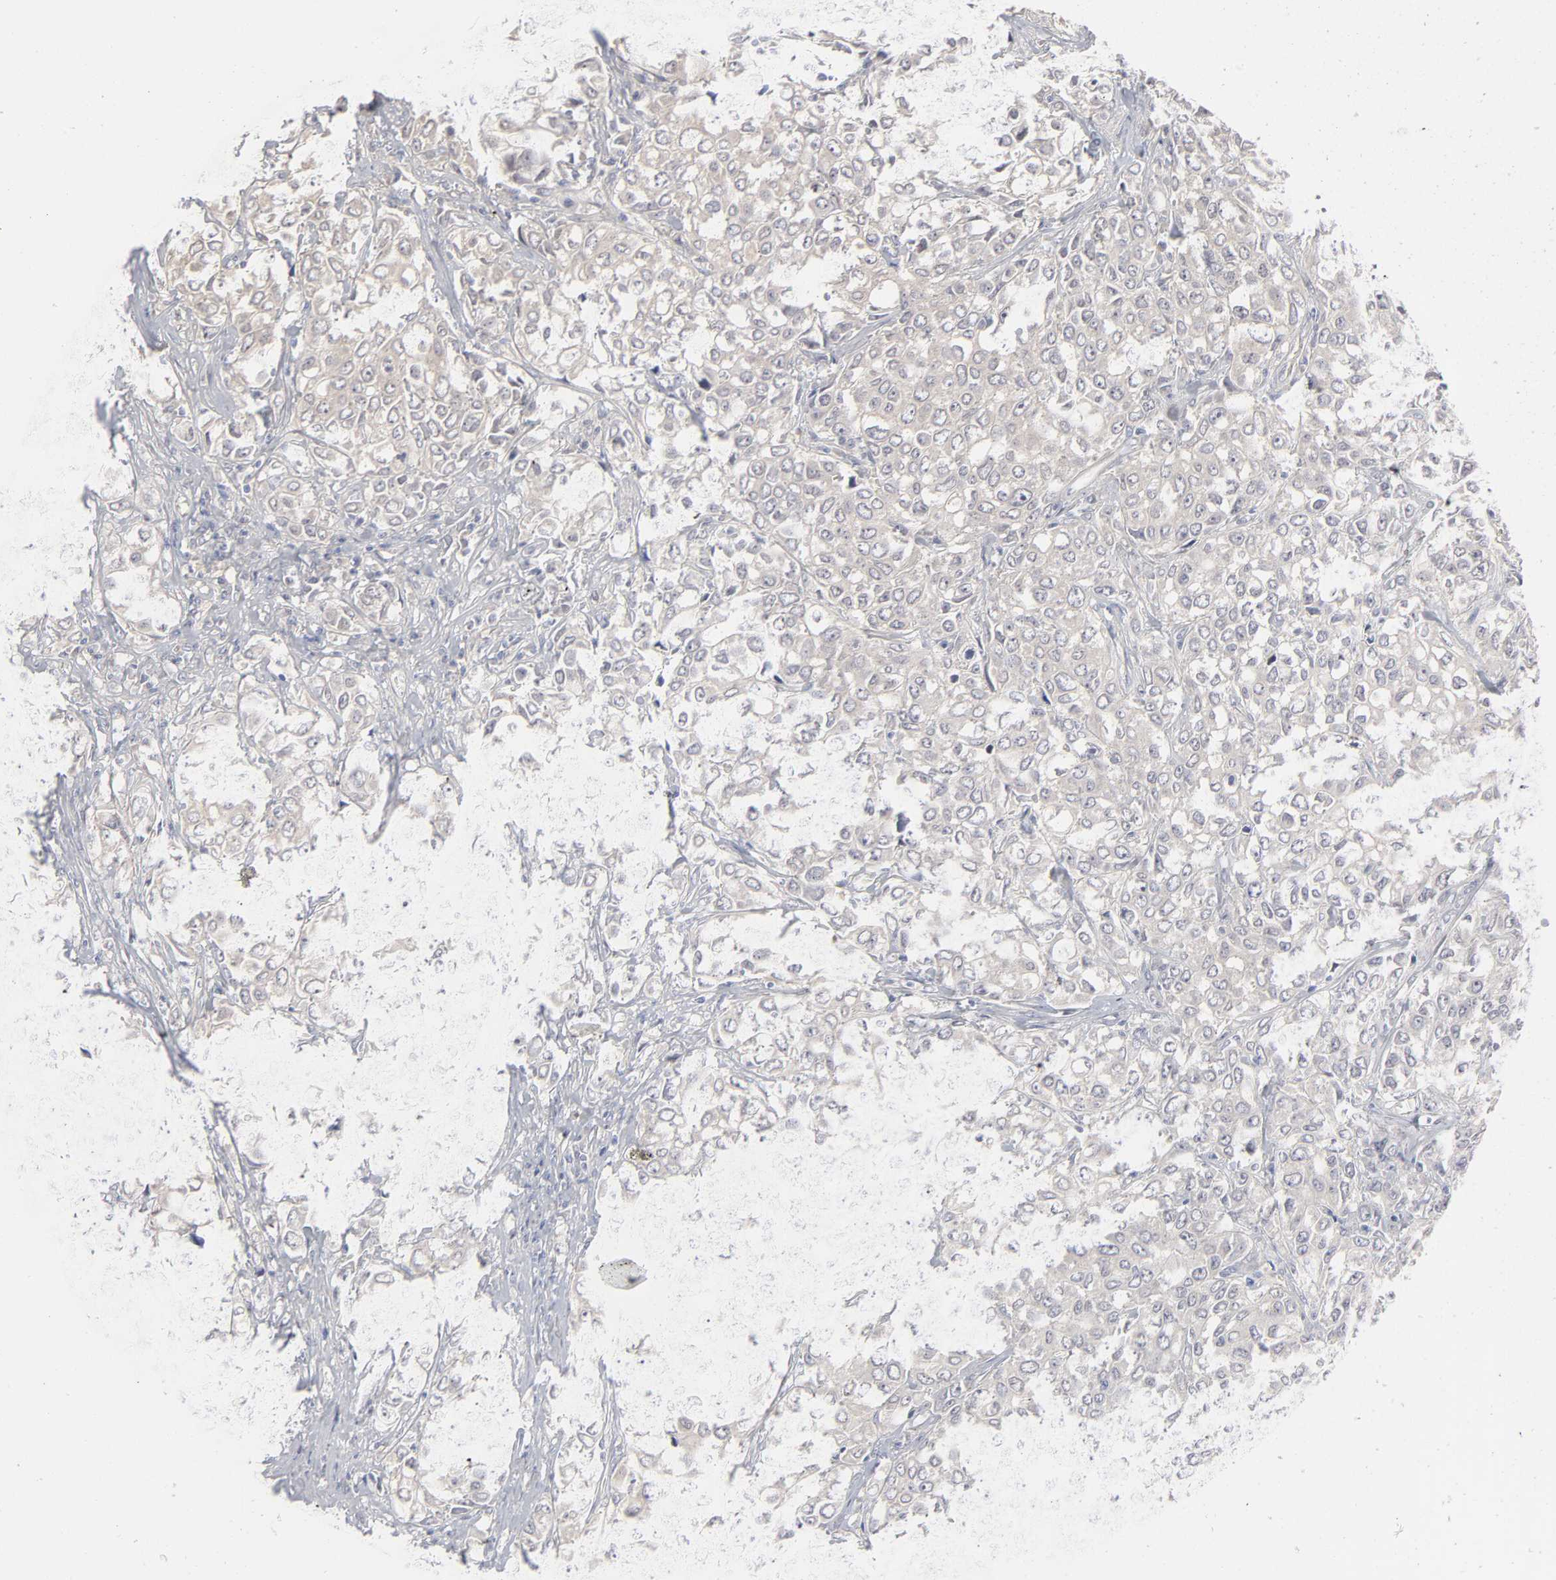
{"staining": {"intensity": "weak", "quantity": ">75%", "location": "cytoplasmic/membranous"}, "tissue": "urothelial cancer", "cell_type": "Tumor cells", "image_type": "cancer", "snomed": [{"axis": "morphology", "description": "Urothelial carcinoma, High grade"}, {"axis": "topography", "description": "Urinary bladder"}], "caption": "Human high-grade urothelial carcinoma stained for a protein (brown) exhibits weak cytoplasmic/membranous positive positivity in approximately >75% of tumor cells.", "gene": "DNAL4", "patient": {"sex": "female", "age": 75}}